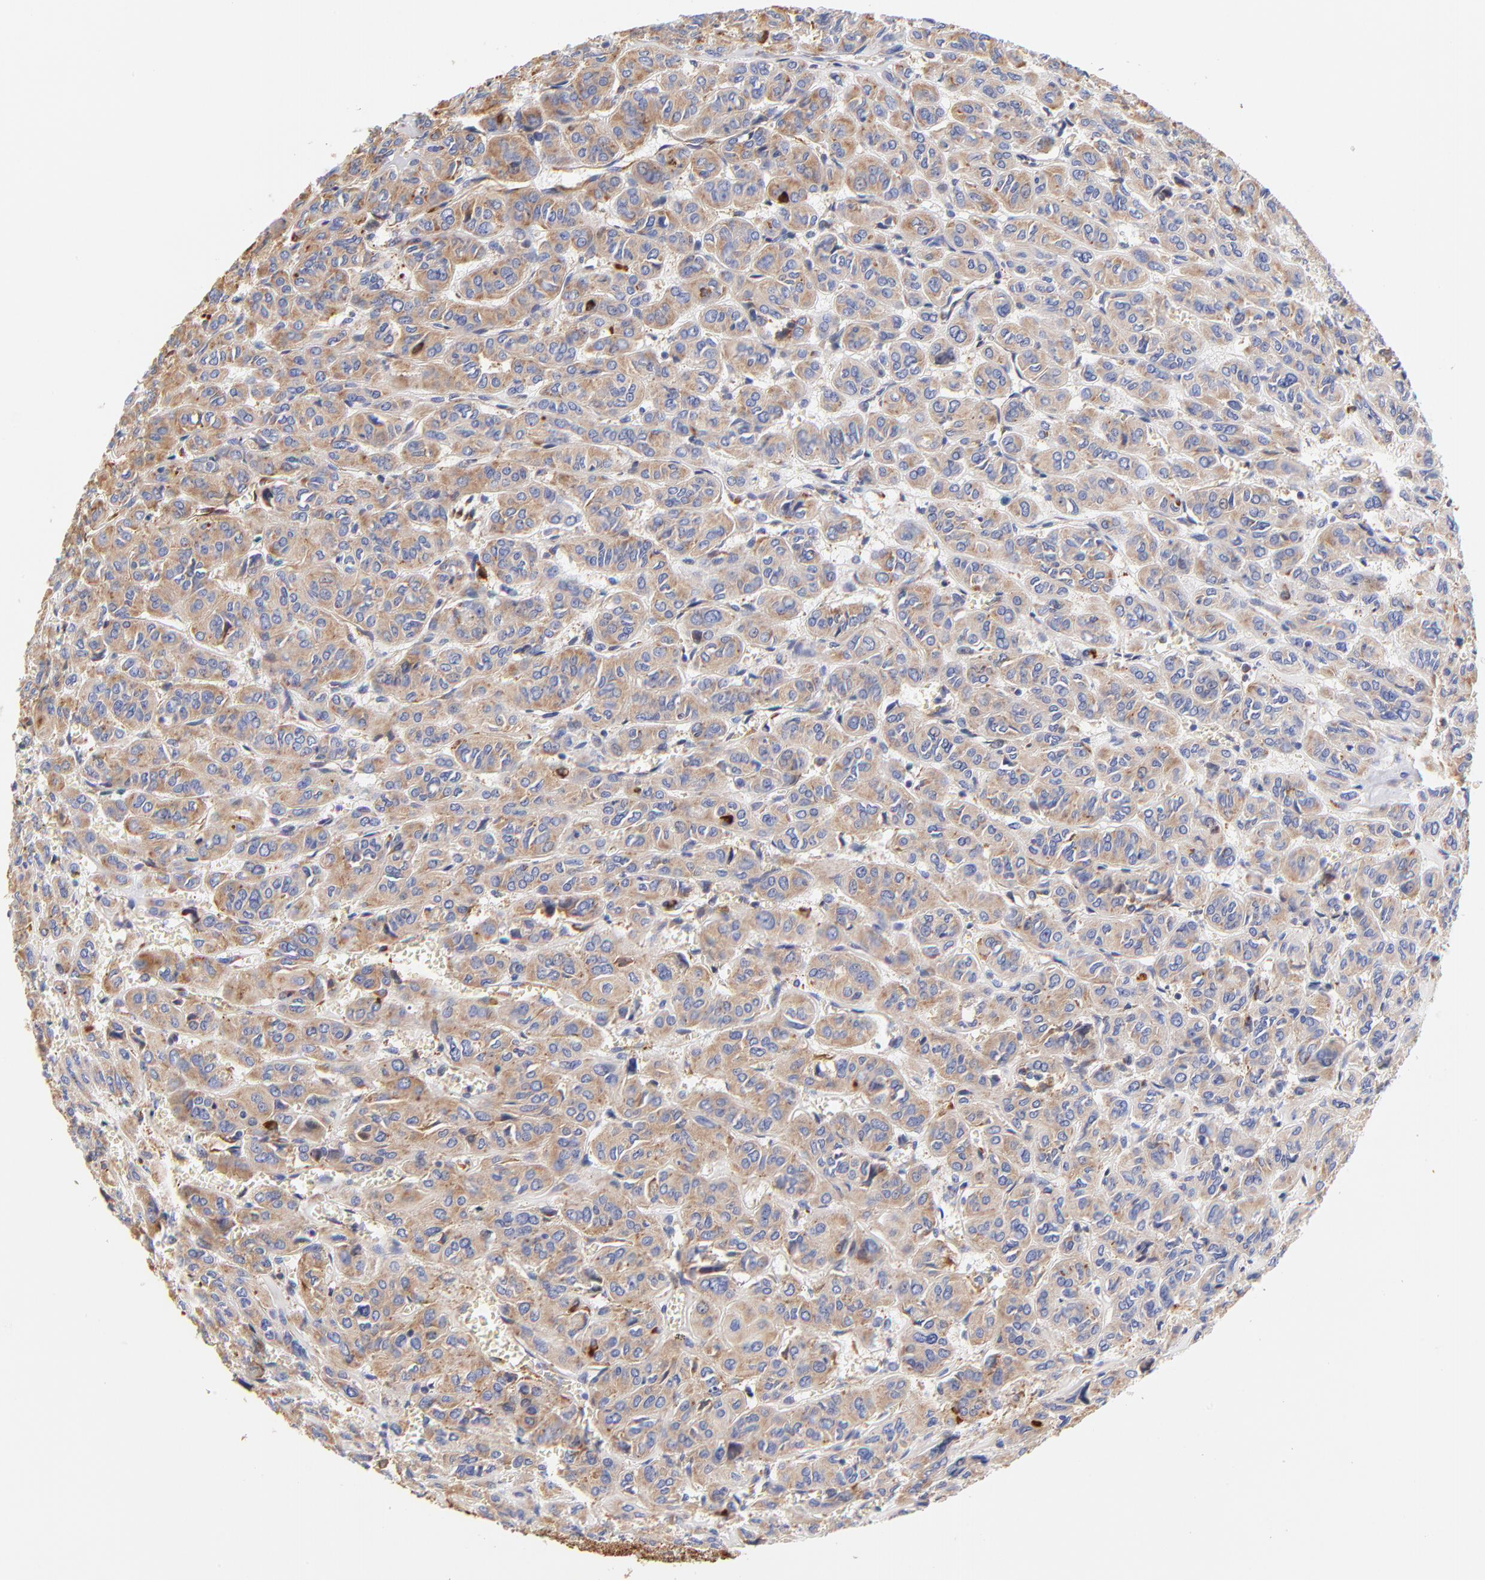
{"staining": {"intensity": "moderate", "quantity": ">75%", "location": "cytoplasmic/membranous"}, "tissue": "thyroid cancer", "cell_type": "Tumor cells", "image_type": "cancer", "snomed": [{"axis": "morphology", "description": "Follicular adenoma carcinoma, NOS"}, {"axis": "topography", "description": "Thyroid gland"}], "caption": "IHC image of neoplastic tissue: human thyroid cancer stained using immunohistochemistry reveals medium levels of moderate protein expression localized specifically in the cytoplasmic/membranous of tumor cells, appearing as a cytoplasmic/membranous brown color.", "gene": "RPL27", "patient": {"sex": "female", "age": 71}}